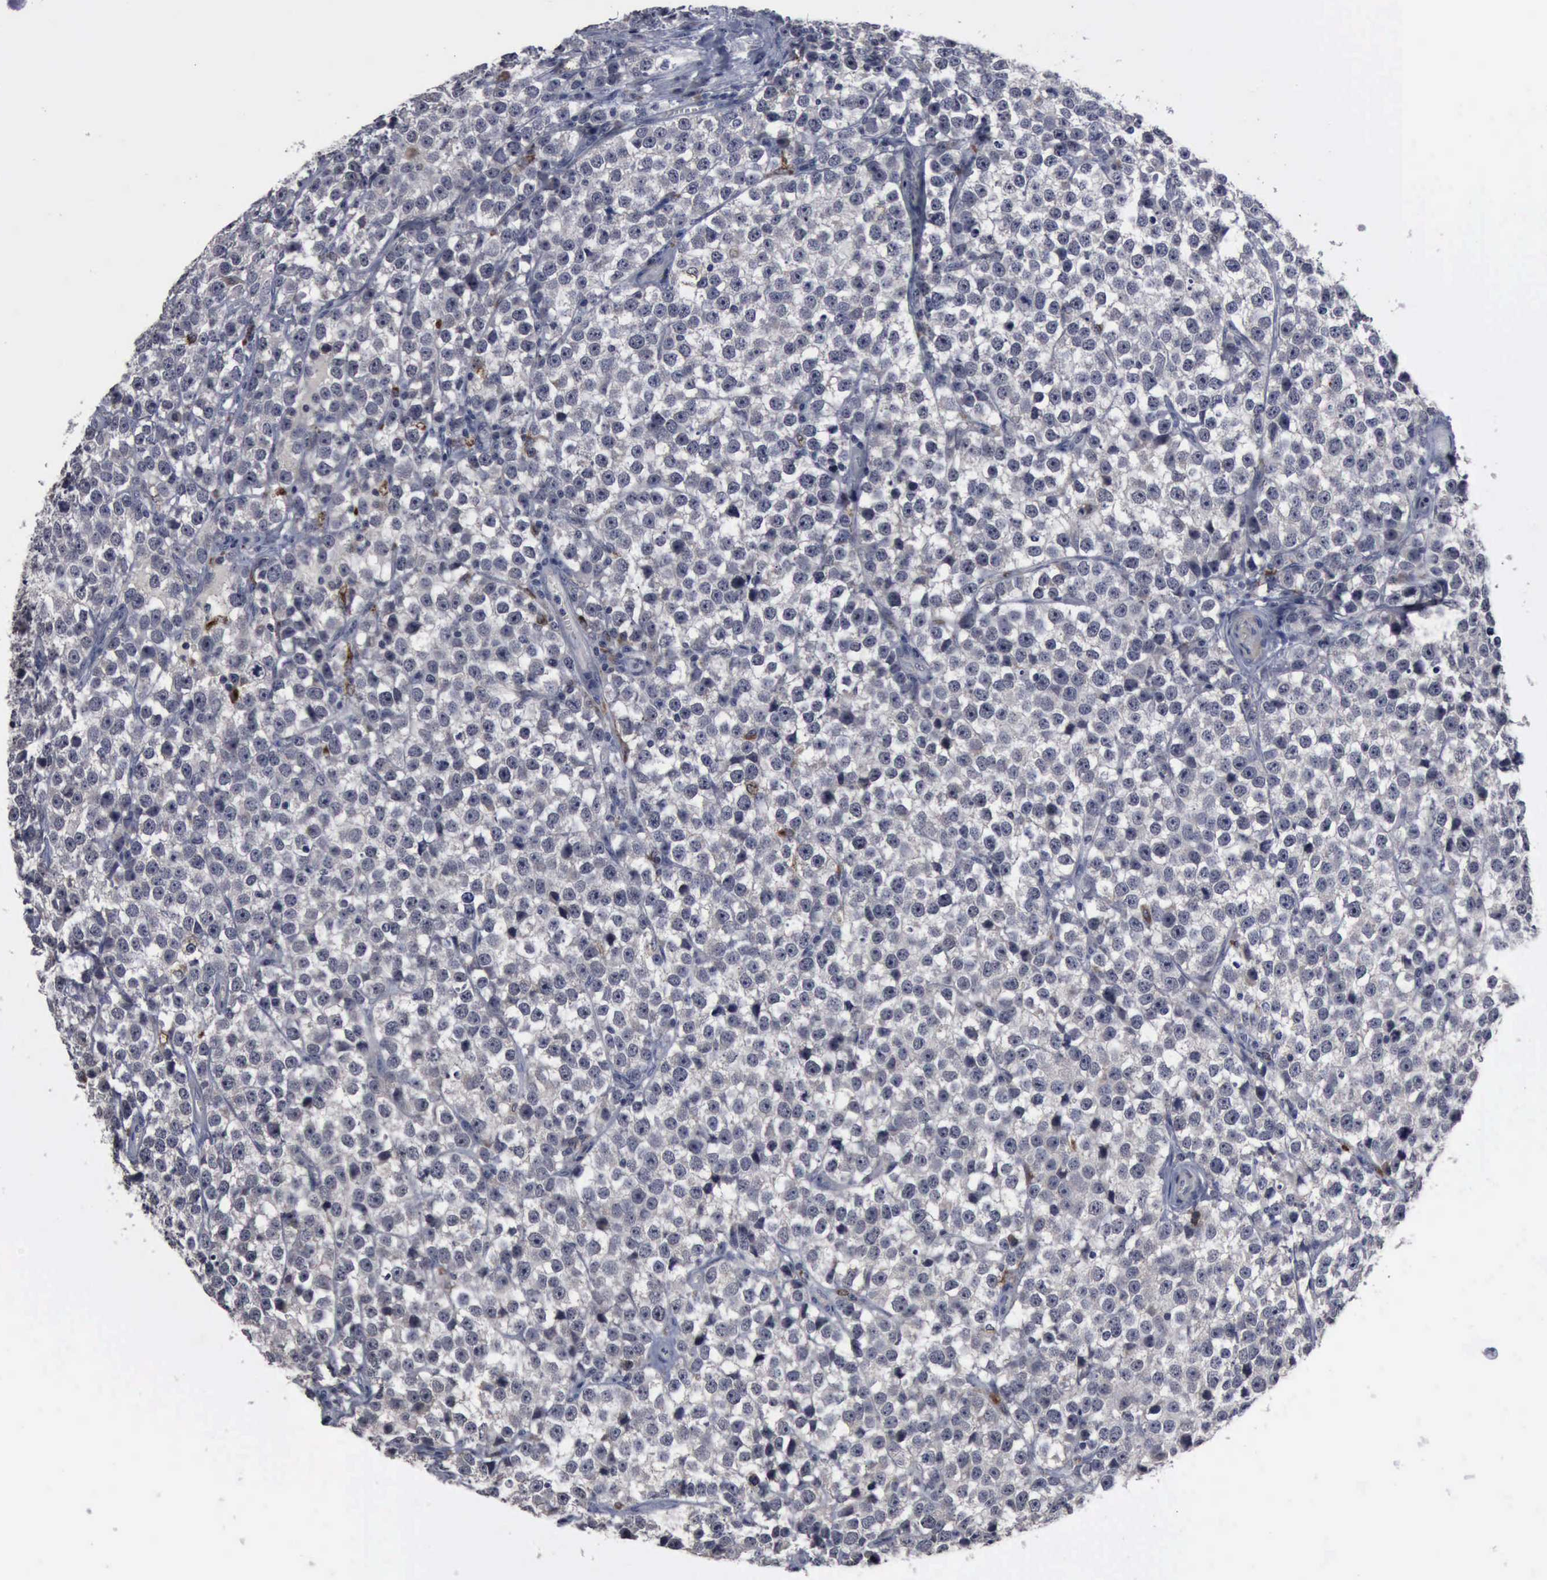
{"staining": {"intensity": "negative", "quantity": "none", "location": "none"}, "tissue": "testis cancer", "cell_type": "Tumor cells", "image_type": "cancer", "snomed": [{"axis": "morphology", "description": "Seminoma, NOS"}, {"axis": "topography", "description": "Testis"}], "caption": "Immunohistochemical staining of human seminoma (testis) shows no significant expression in tumor cells. (DAB immunohistochemistry visualized using brightfield microscopy, high magnification).", "gene": "MYO18B", "patient": {"sex": "male", "age": 25}}